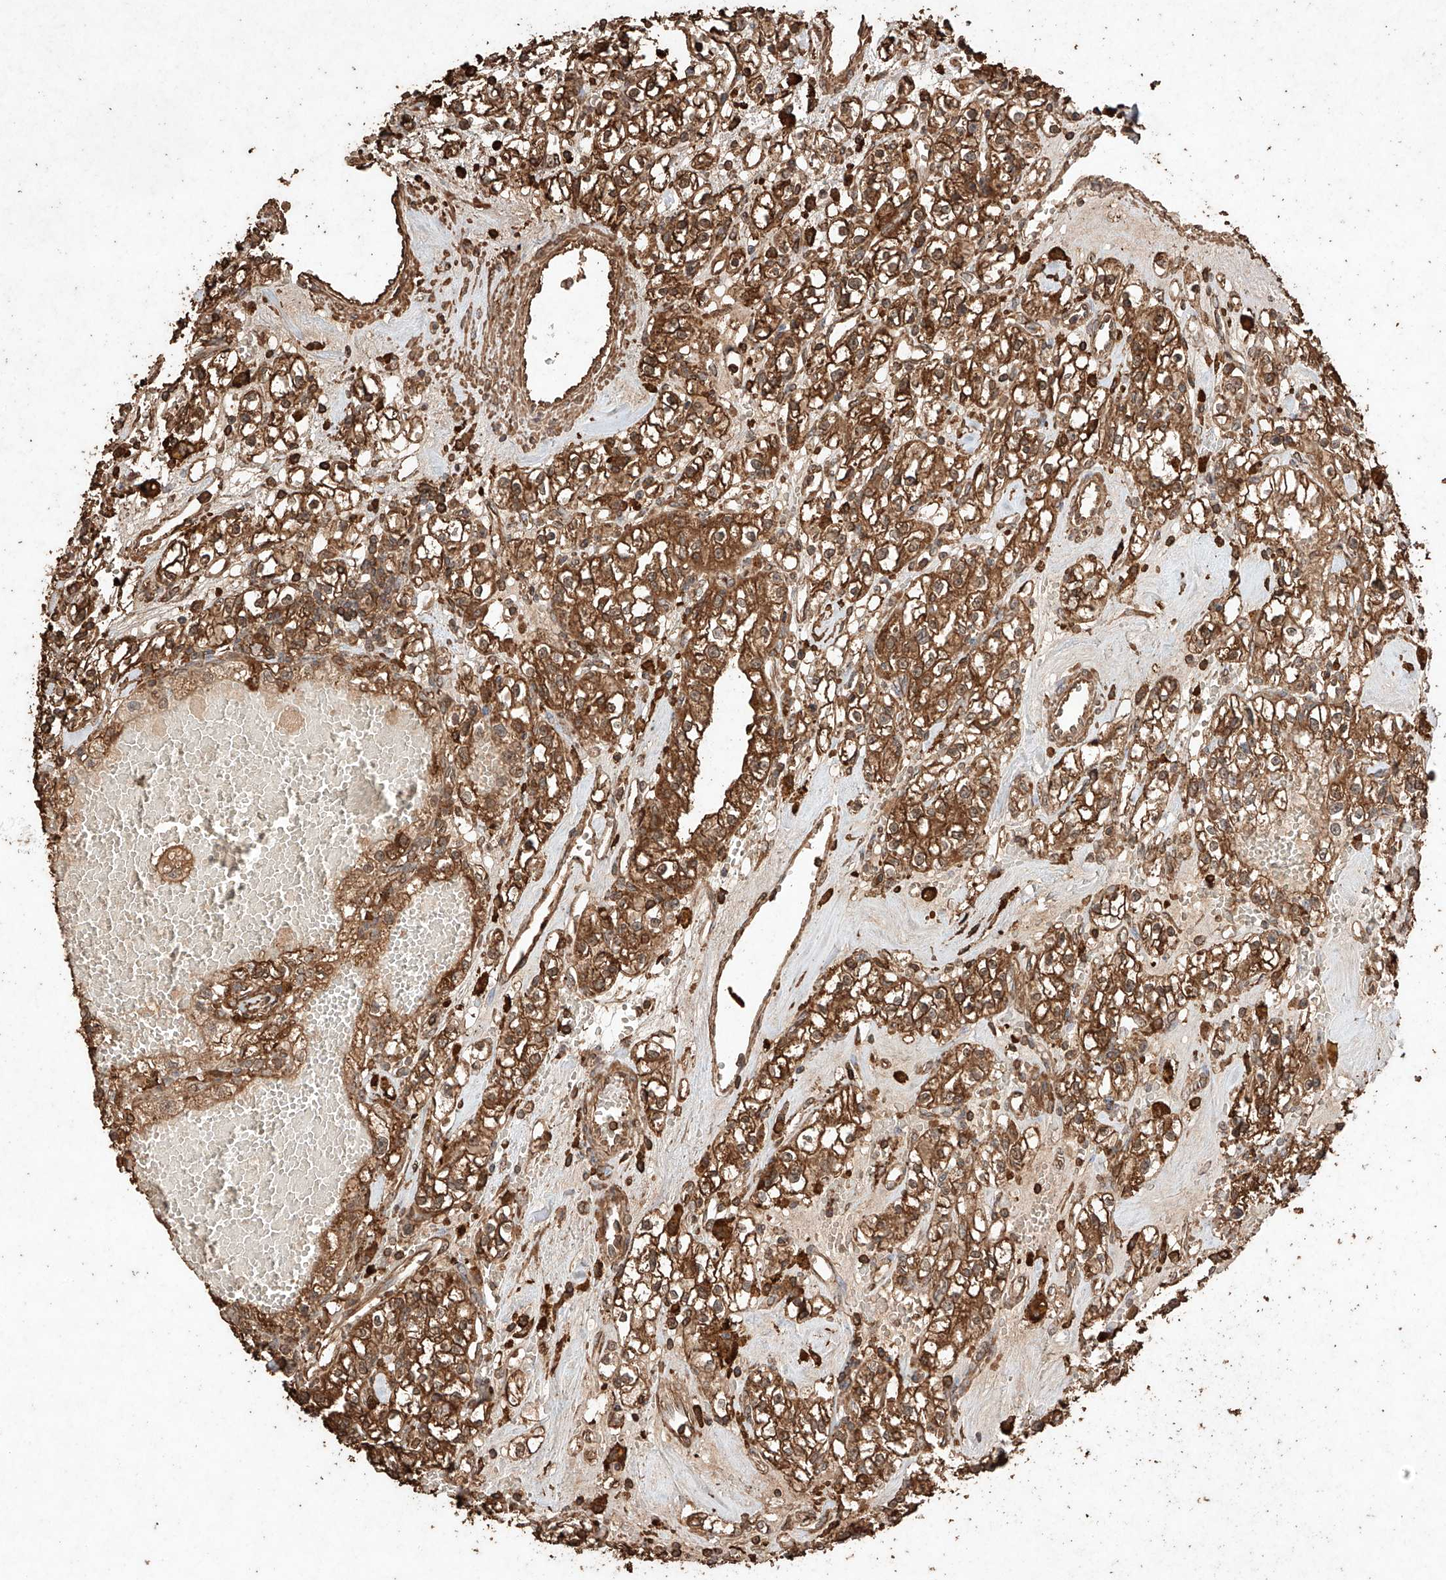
{"staining": {"intensity": "strong", "quantity": ">75%", "location": "cytoplasmic/membranous"}, "tissue": "renal cancer", "cell_type": "Tumor cells", "image_type": "cancer", "snomed": [{"axis": "morphology", "description": "Adenocarcinoma, NOS"}, {"axis": "topography", "description": "Kidney"}], "caption": "IHC histopathology image of neoplastic tissue: human adenocarcinoma (renal) stained using immunohistochemistry (IHC) displays high levels of strong protein expression localized specifically in the cytoplasmic/membranous of tumor cells, appearing as a cytoplasmic/membranous brown color.", "gene": "M6PR", "patient": {"sex": "male", "age": 56}}